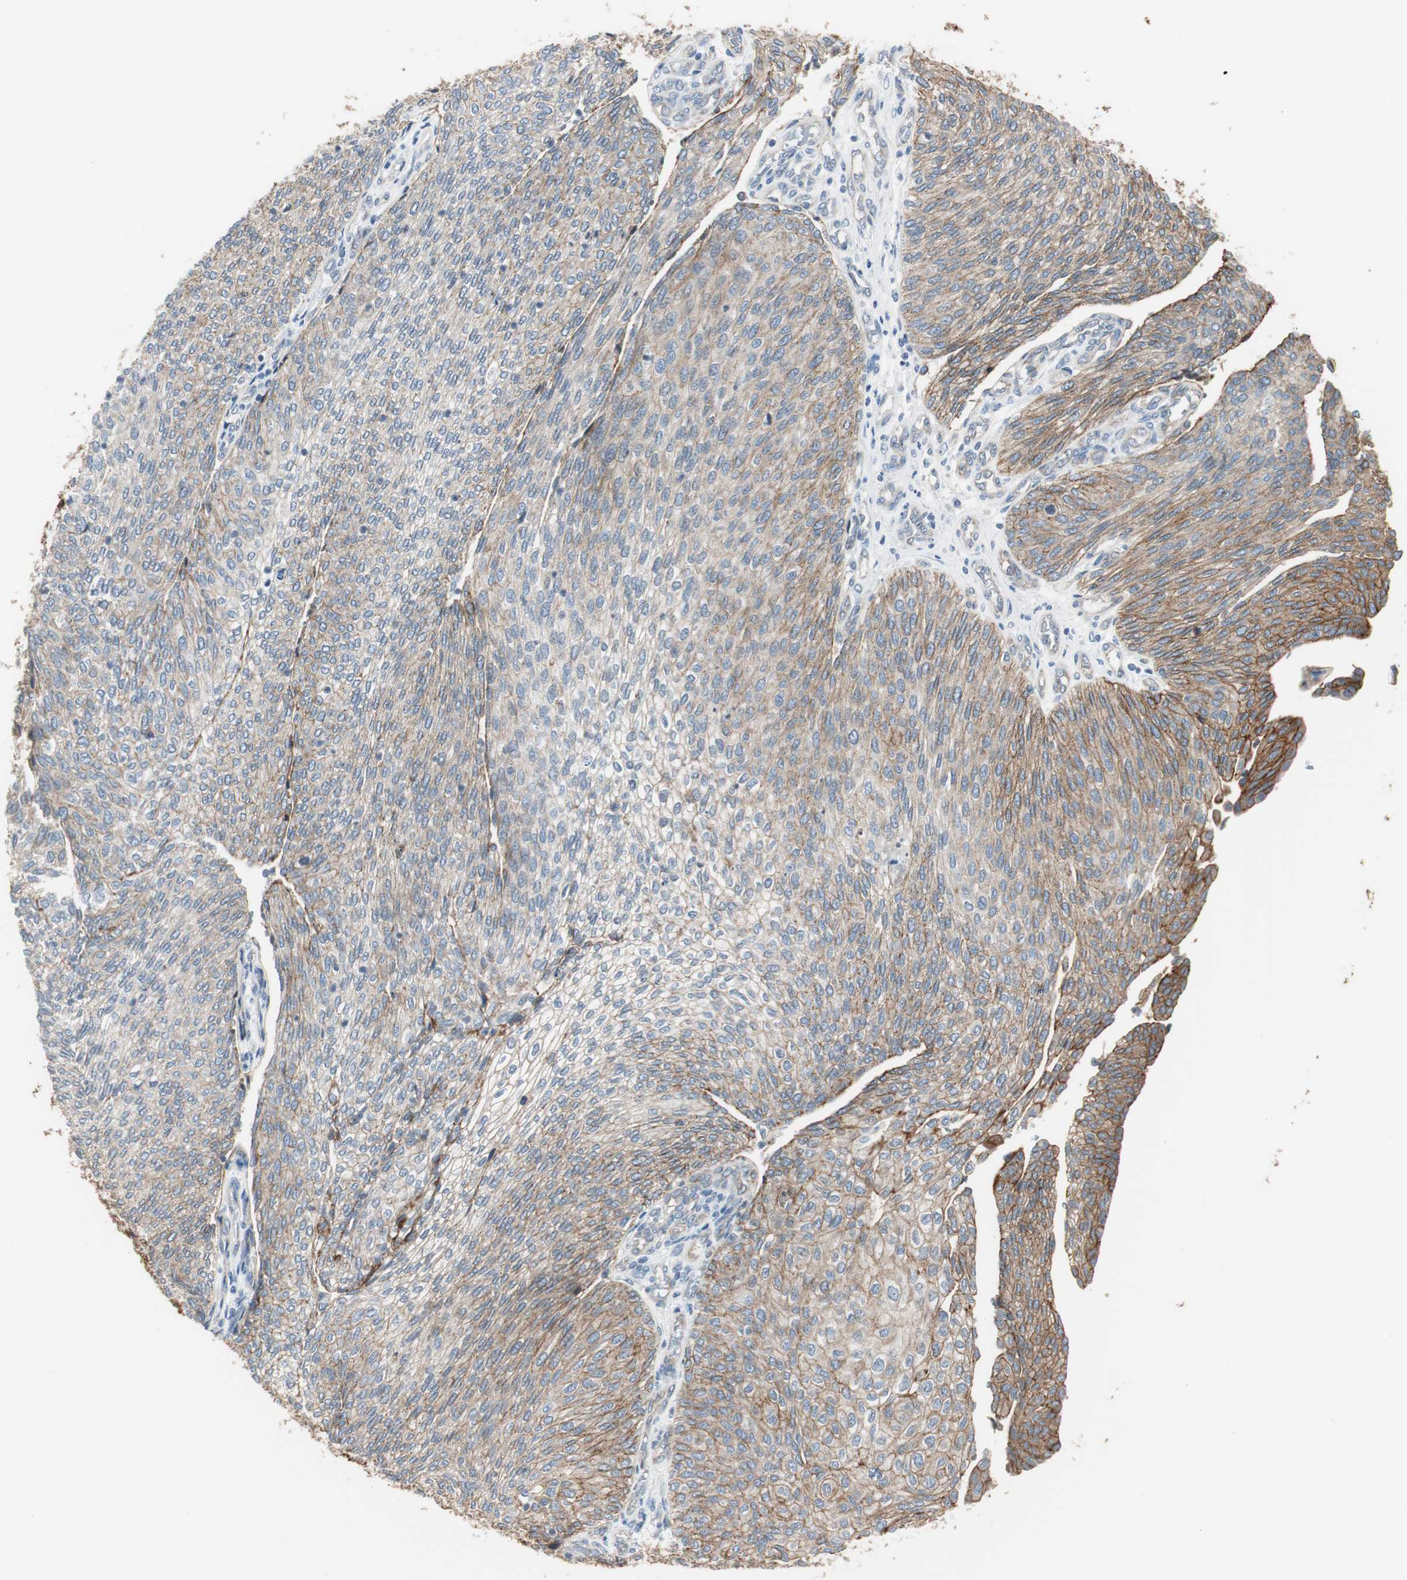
{"staining": {"intensity": "moderate", "quantity": ">75%", "location": "cytoplasmic/membranous"}, "tissue": "urothelial cancer", "cell_type": "Tumor cells", "image_type": "cancer", "snomed": [{"axis": "morphology", "description": "Urothelial carcinoma, Low grade"}, {"axis": "topography", "description": "Urinary bladder"}], "caption": "An image of human urothelial cancer stained for a protein demonstrates moderate cytoplasmic/membranous brown staining in tumor cells. (DAB (3,3'-diaminobenzidine) IHC with brightfield microscopy, high magnification).", "gene": "STXBP4", "patient": {"sex": "female", "age": 79}}